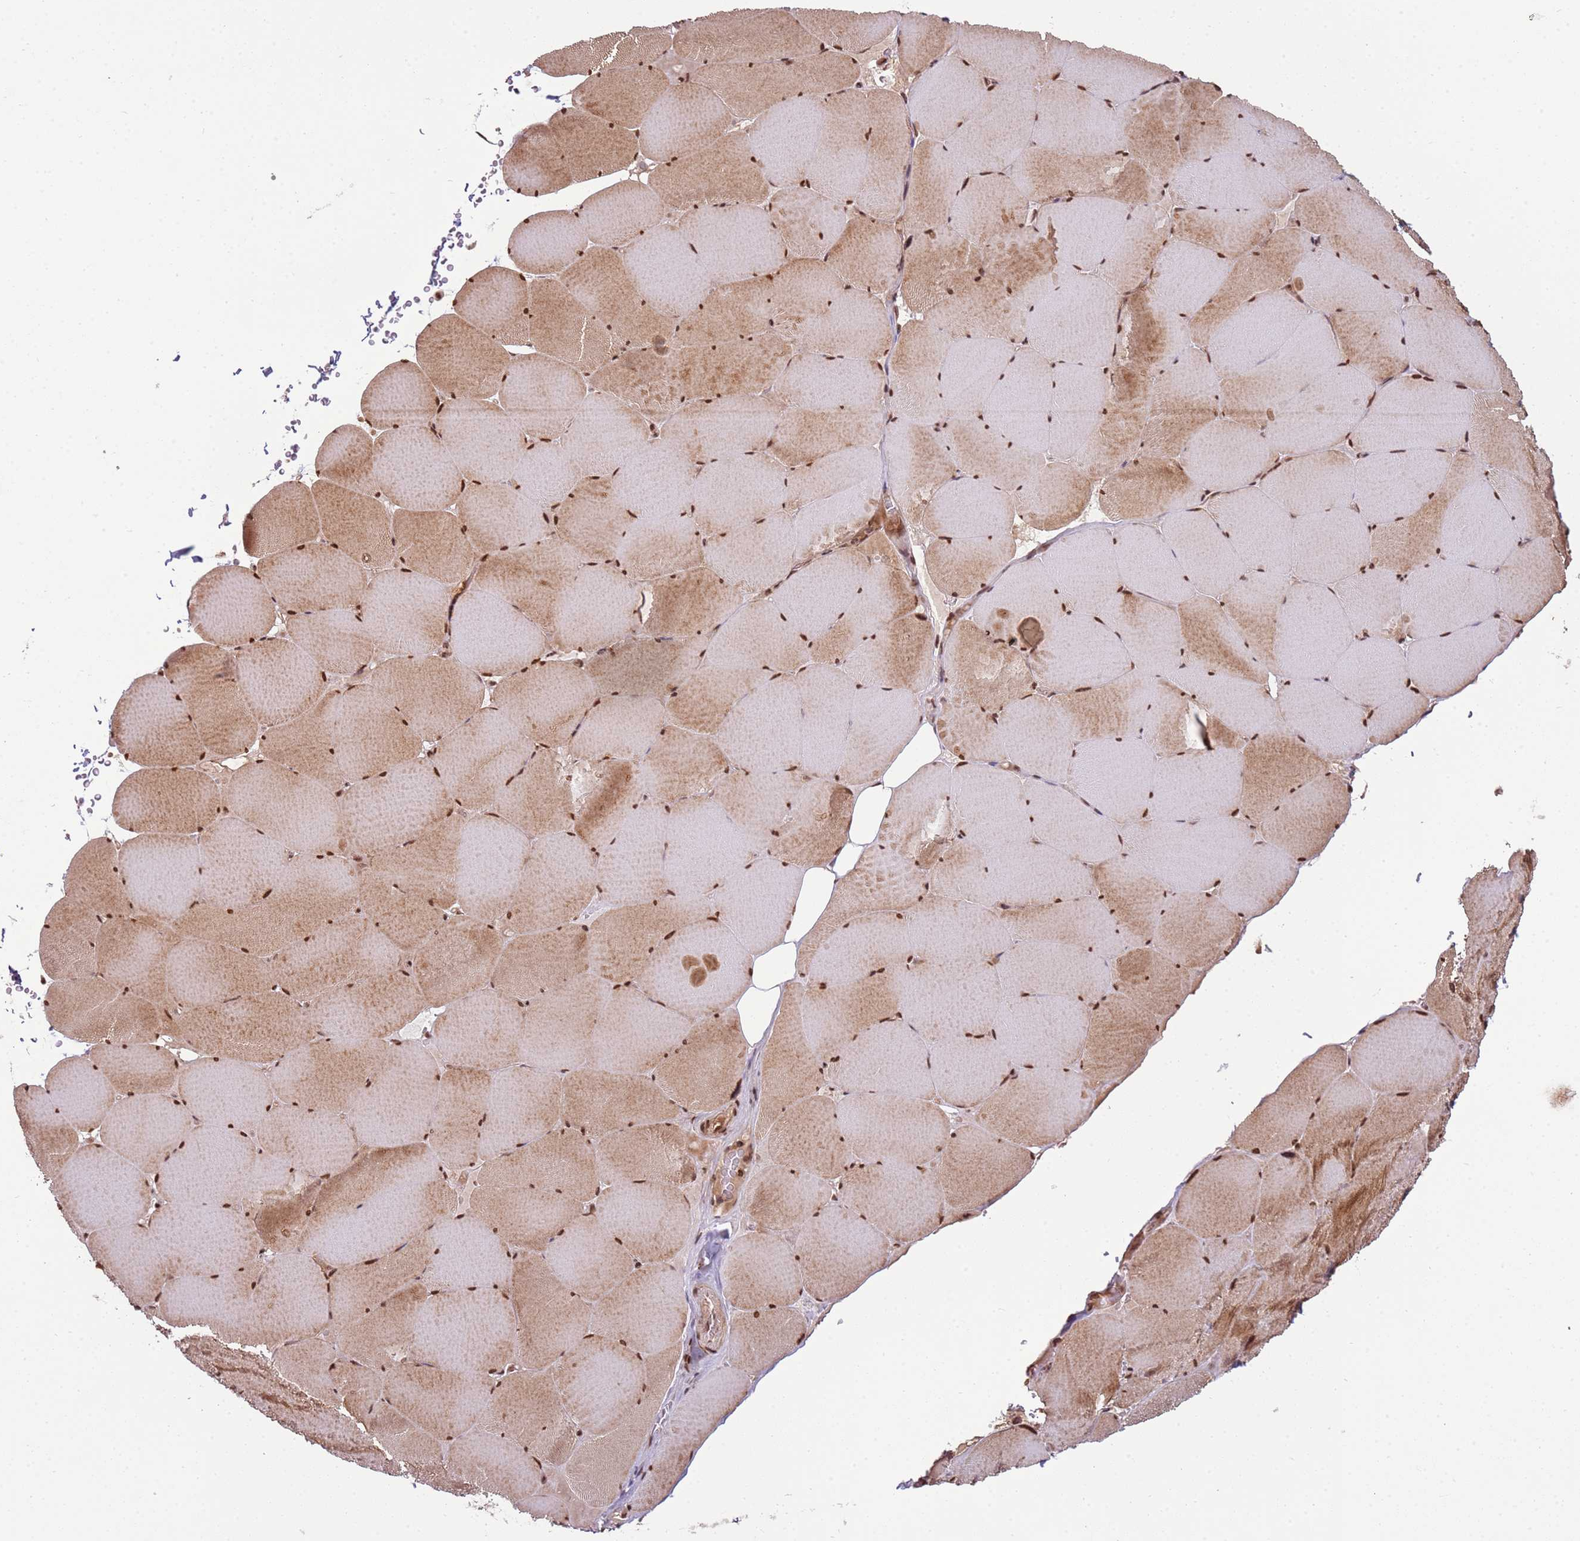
{"staining": {"intensity": "strong", "quantity": "25%-75%", "location": "cytoplasmic/membranous,nuclear"}, "tissue": "skeletal muscle", "cell_type": "Myocytes", "image_type": "normal", "snomed": [{"axis": "morphology", "description": "Normal tissue, NOS"}, {"axis": "topography", "description": "Skeletal muscle"}, {"axis": "topography", "description": "Head-Neck"}], "caption": "Immunohistochemical staining of benign human skeletal muscle demonstrates high levels of strong cytoplasmic/membranous,nuclear staining in about 25%-75% of myocytes. Nuclei are stained in blue.", "gene": "ZBTB12", "patient": {"sex": "male", "age": 66}}